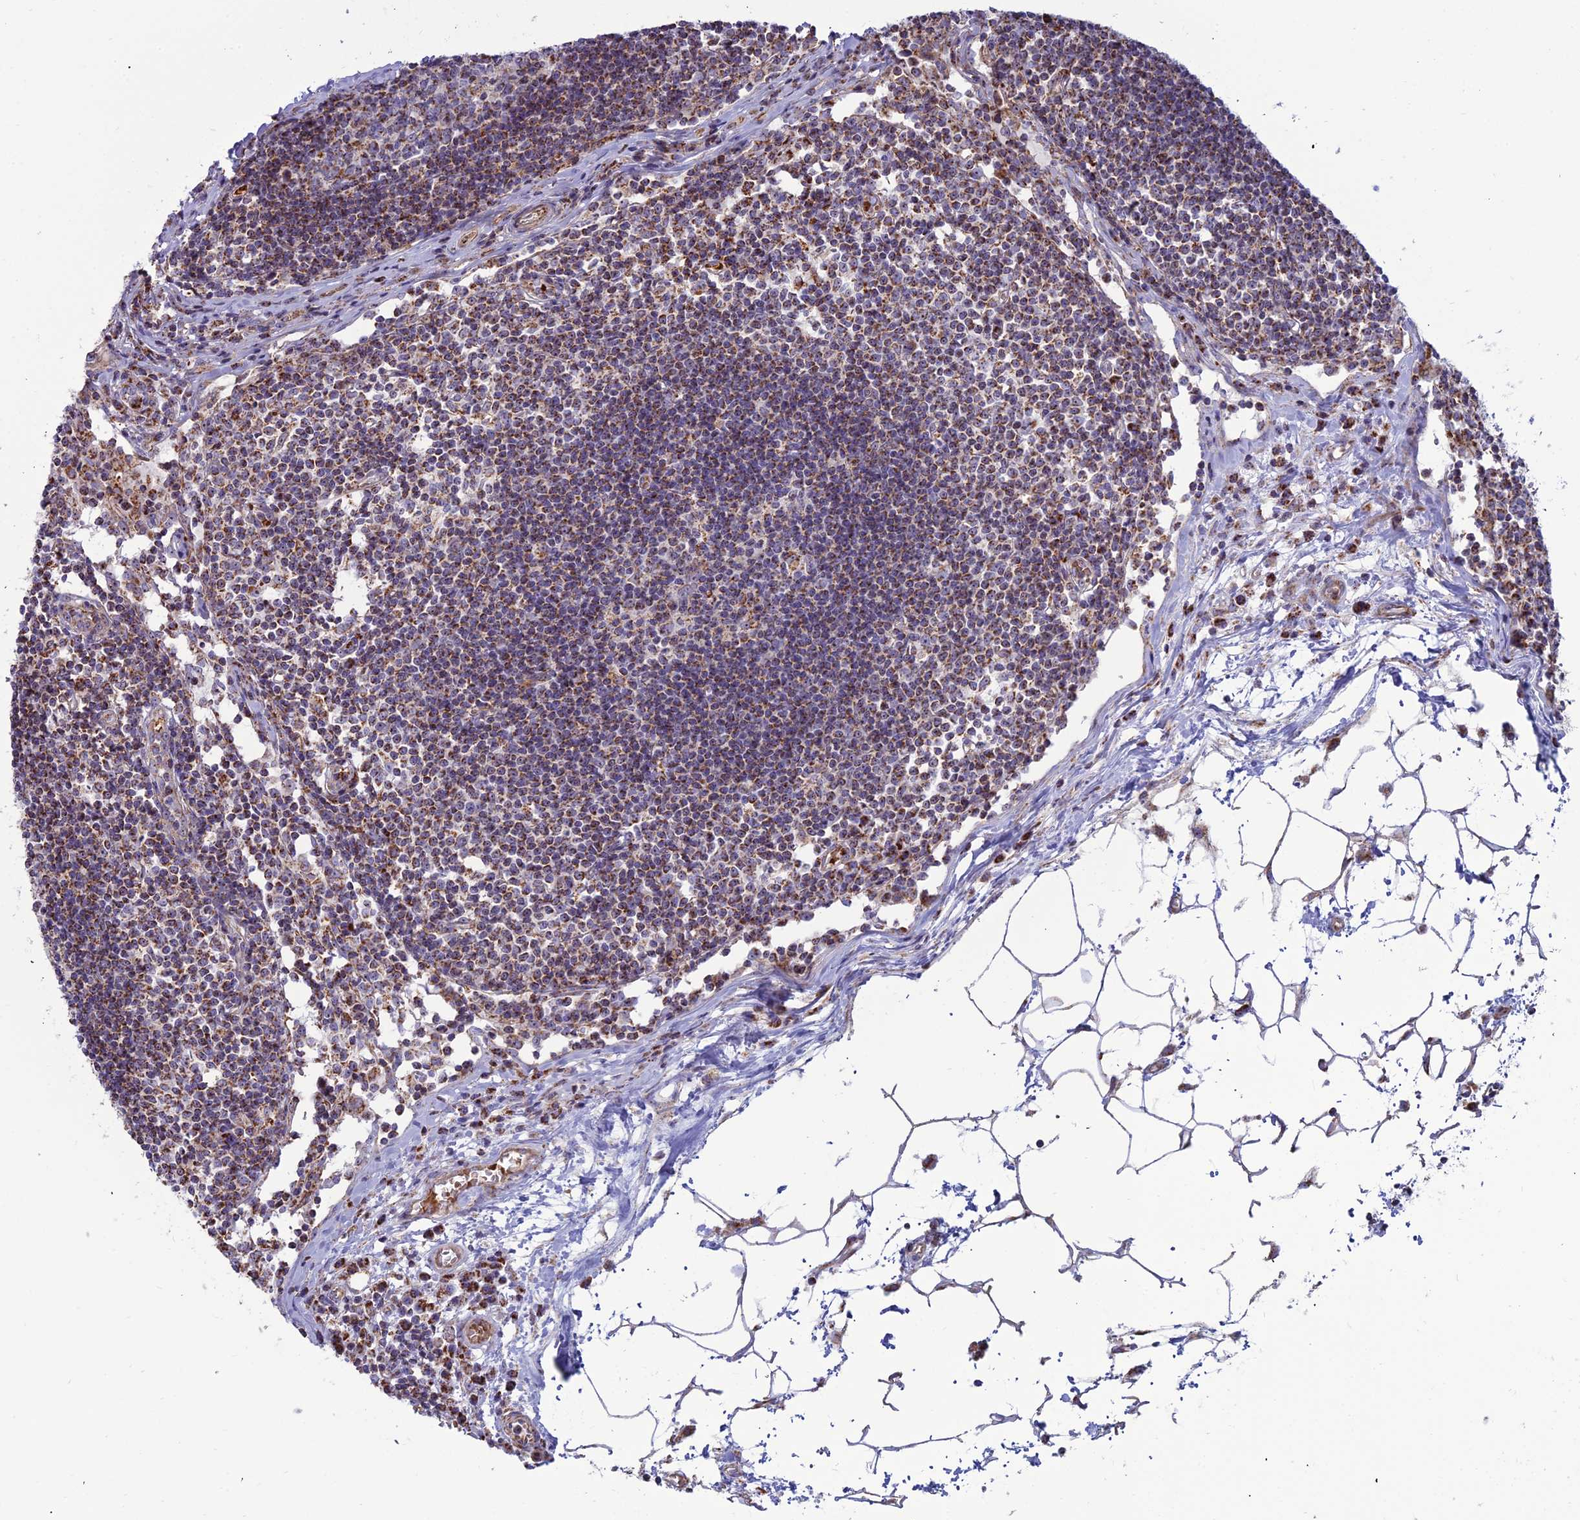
{"staining": {"intensity": "moderate", "quantity": "<25%", "location": "cytoplasmic/membranous"}, "tissue": "lymph node", "cell_type": "Germinal center cells", "image_type": "normal", "snomed": [{"axis": "morphology", "description": "Normal tissue, NOS"}, {"axis": "topography", "description": "Lymph node"}], "caption": "Protein expression analysis of benign lymph node shows moderate cytoplasmic/membranous expression in about <25% of germinal center cells. The staining was performed using DAB, with brown indicating positive protein expression. Nuclei are stained blue with hematoxylin.", "gene": "SLC35F4", "patient": {"sex": "female", "age": 55}}